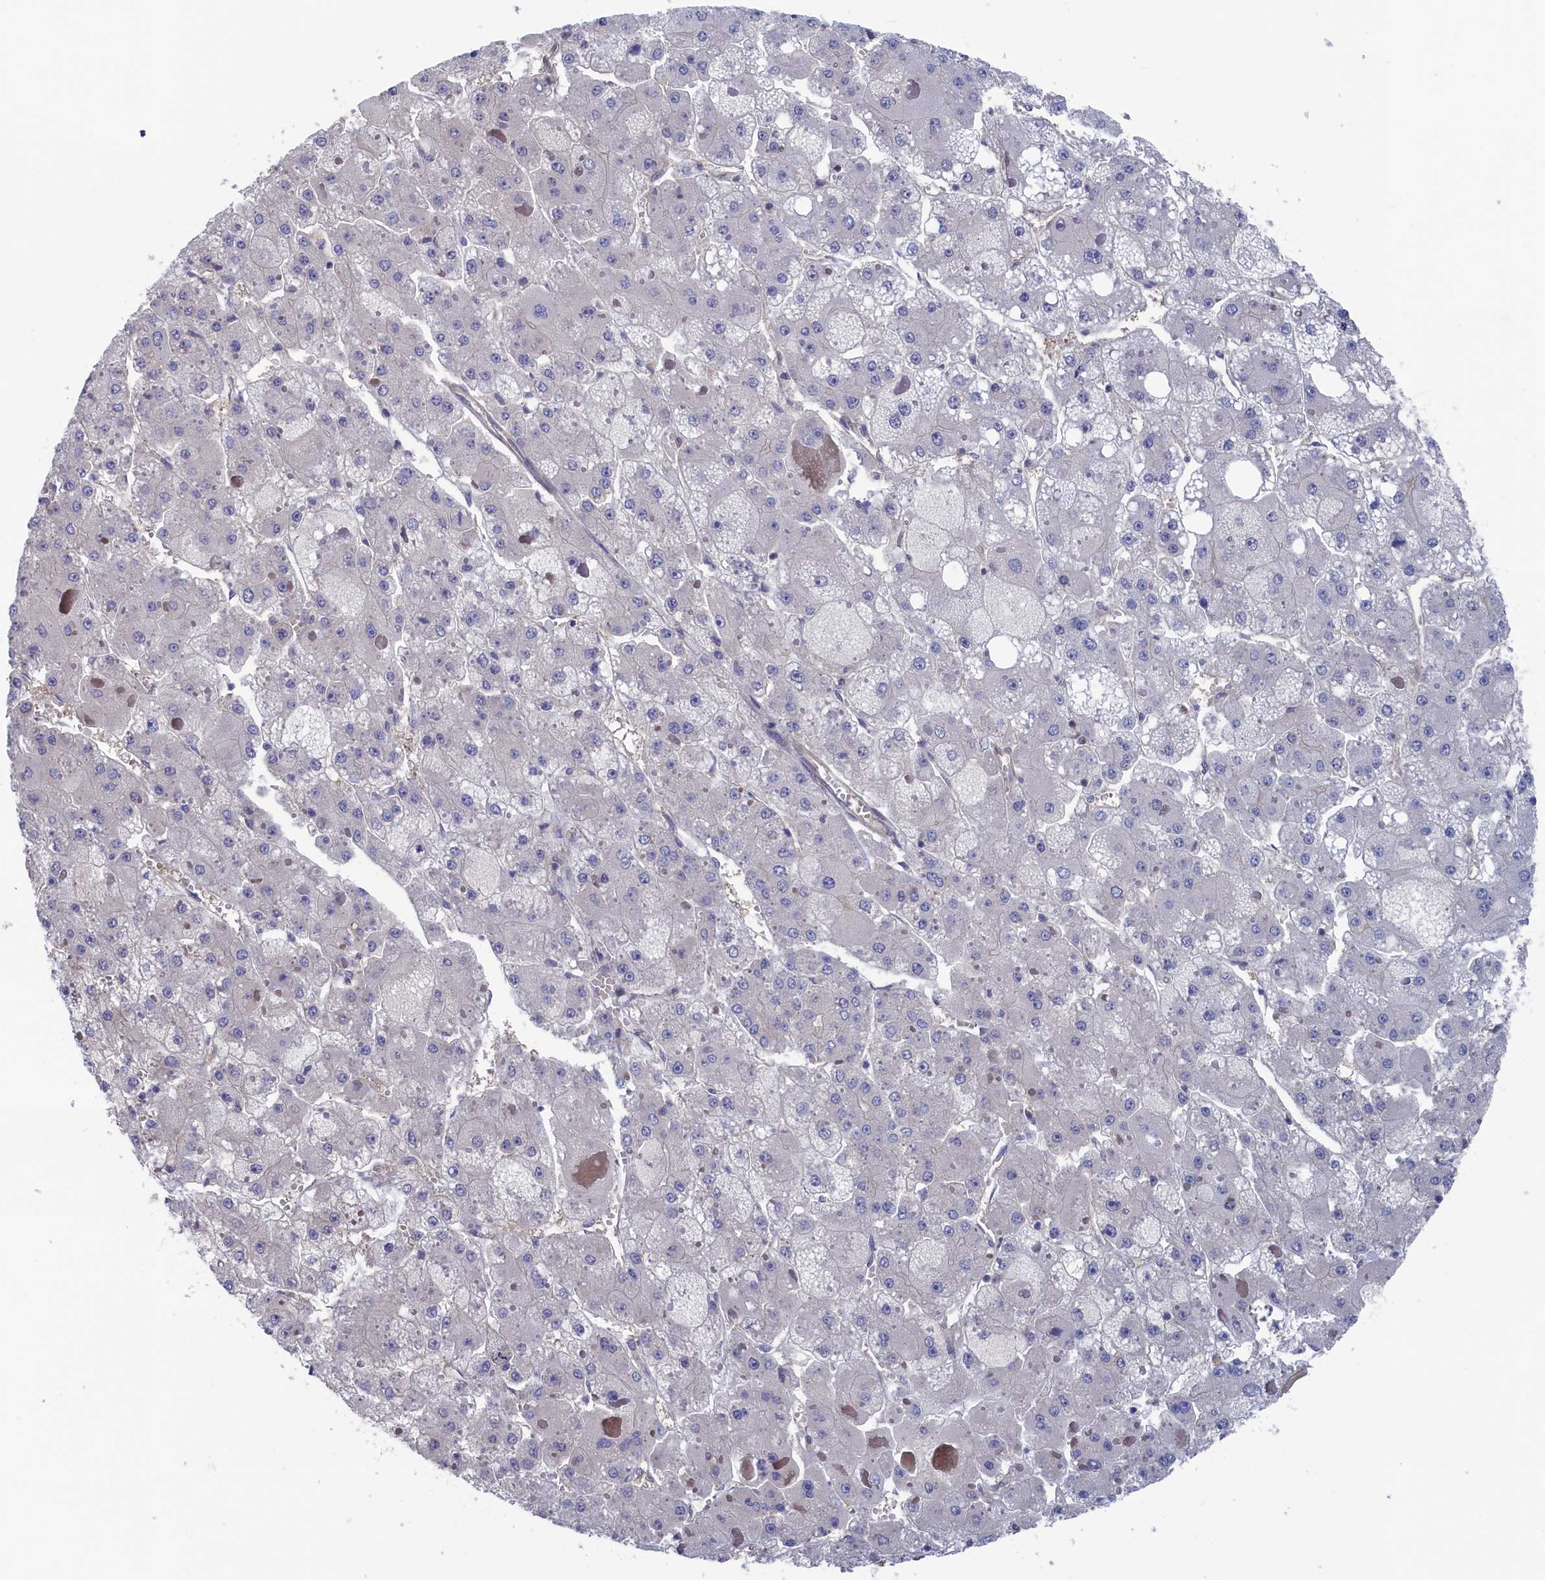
{"staining": {"intensity": "negative", "quantity": "none", "location": "none"}, "tissue": "liver cancer", "cell_type": "Tumor cells", "image_type": "cancer", "snomed": [{"axis": "morphology", "description": "Carcinoma, Hepatocellular, NOS"}, {"axis": "topography", "description": "Liver"}], "caption": "Immunohistochemical staining of human liver cancer demonstrates no significant staining in tumor cells. (Immunohistochemistry (ihc), brightfield microscopy, high magnification).", "gene": "NUTF2", "patient": {"sex": "female", "age": 73}}